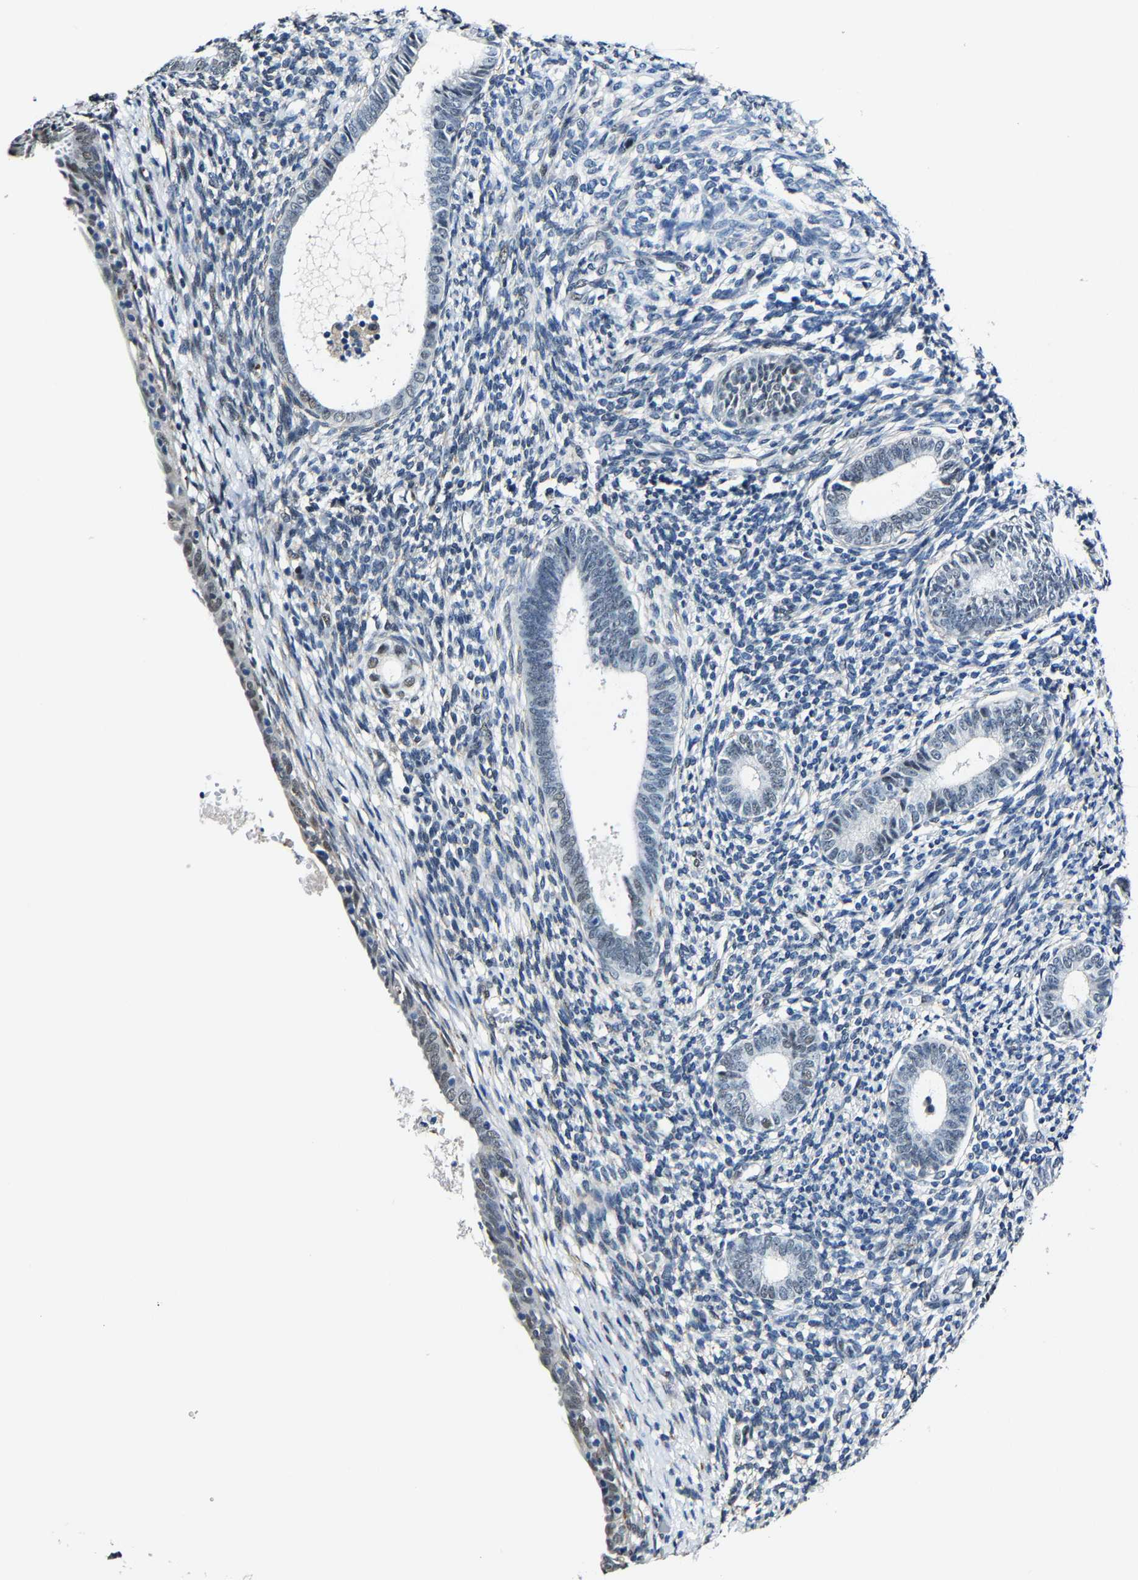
{"staining": {"intensity": "negative", "quantity": "none", "location": "none"}, "tissue": "endometrium", "cell_type": "Cells in endometrial stroma", "image_type": "normal", "snomed": [{"axis": "morphology", "description": "Normal tissue, NOS"}, {"axis": "morphology", "description": "Adenocarcinoma, NOS"}, {"axis": "topography", "description": "Endometrium"}], "caption": "Immunohistochemistry image of unremarkable endometrium: endometrium stained with DAB (3,3'-diaminobenzidine) displays no significant protein expression in cells in endometrial stroma. (DAB (3,3'-diaminobenzidine) IHC with hematoxylin counter stain).", "gene": "METTL1", "patient": {"sex": "female", "age": 57}}